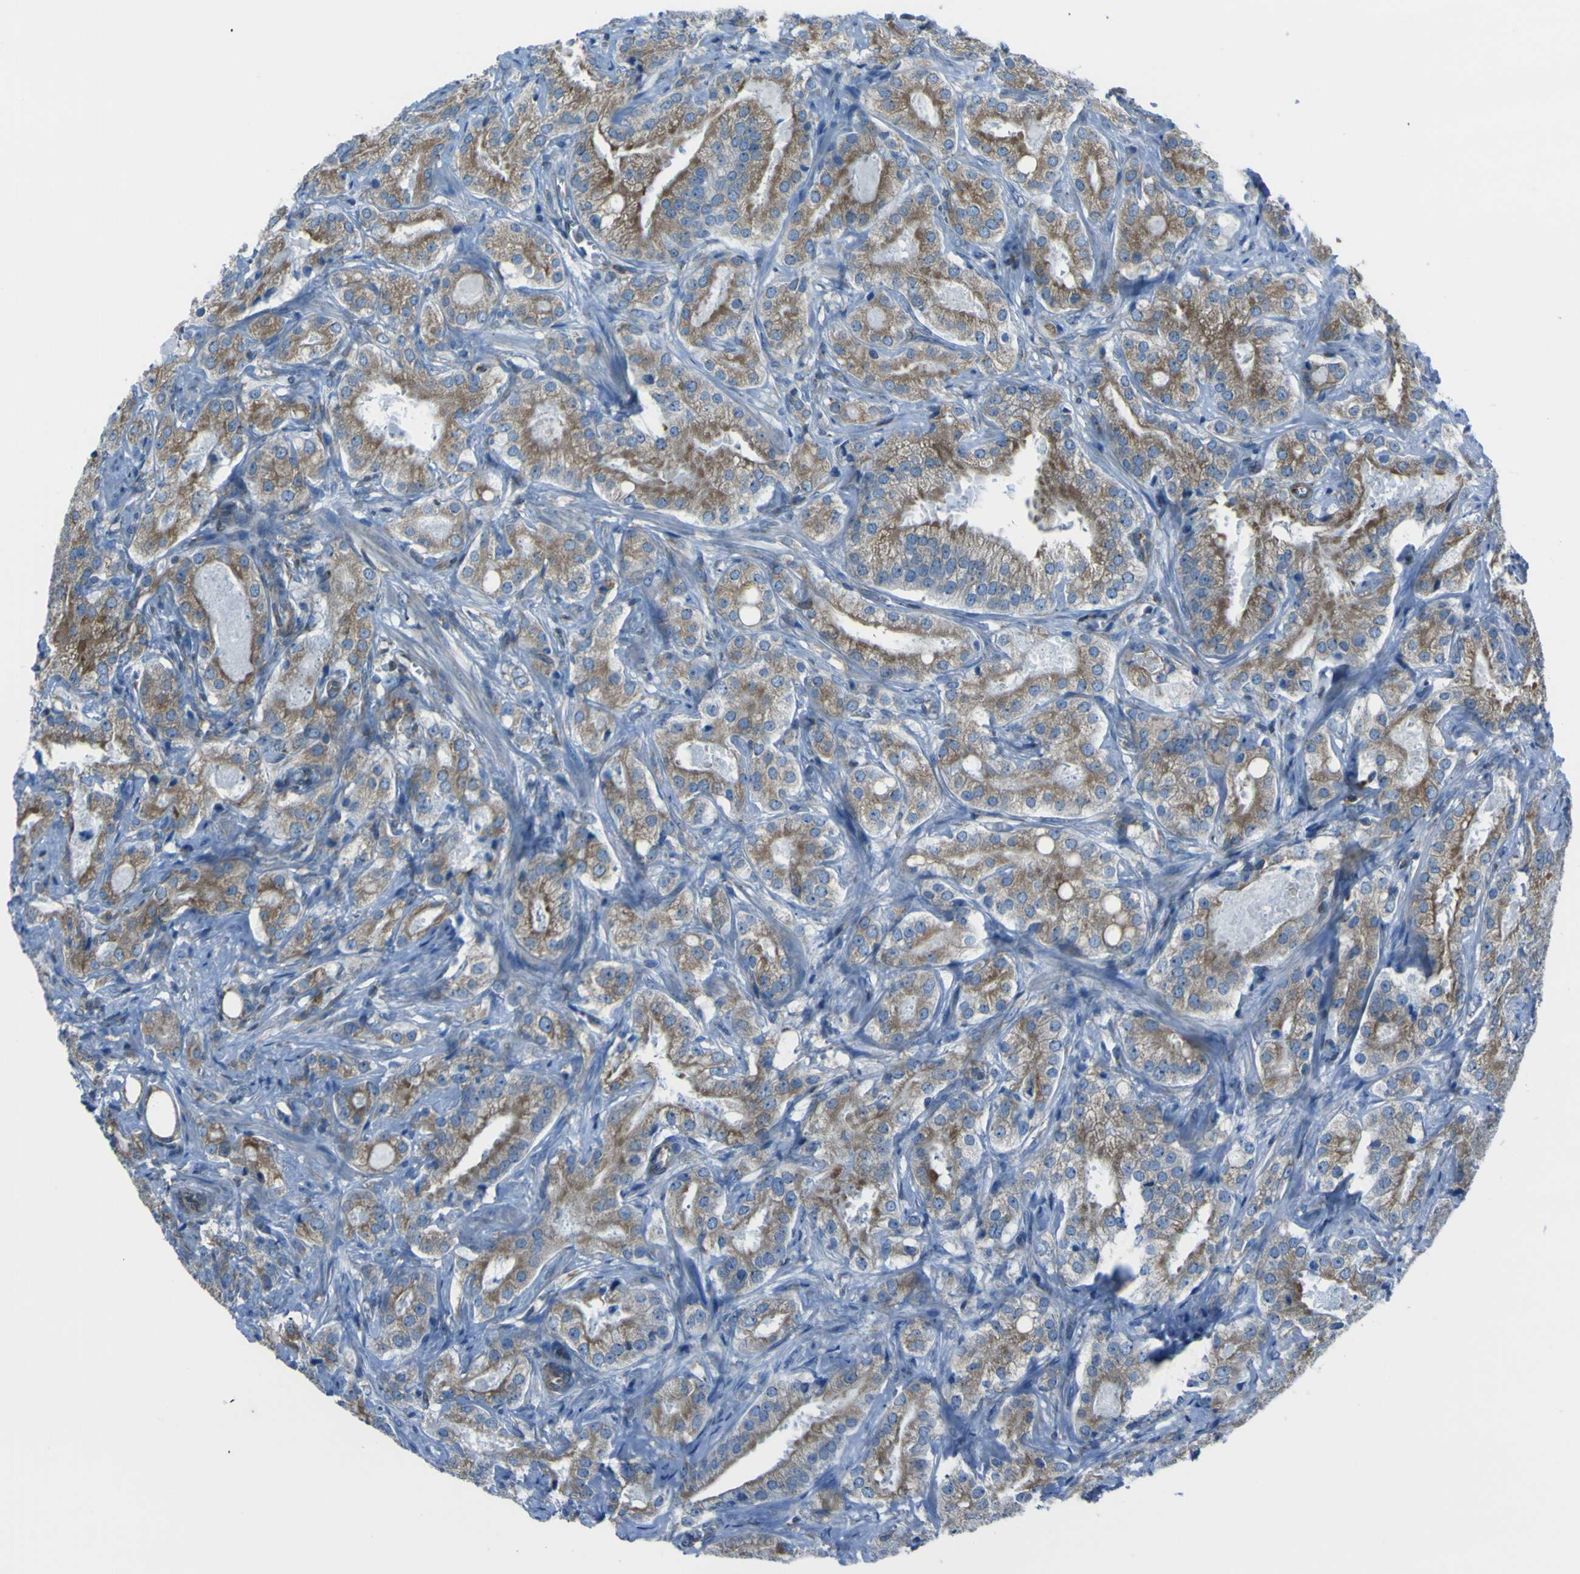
{"staining": {"intensity": "moderate", "quantity": ">75%", "location": "cytoplasmic/membranous"}, "tissue": "prostate cancer", "cell_type": "Tumor cells", "image_type": "cancer", "snomed": [{"axis": "morphology", "description": "Adenocarcinoma, High grade"}, {"axis": "topography", "description": "Prostate"}], "caption": "A histopathology image showing moderate cytoplasmic/membranous positivity in about >75% of tumor cells in prostate cancer, as visualized by brown immunohistochemical staining.", "gene": "STIM1", "patient": {"sex": "male", "age": 64}}